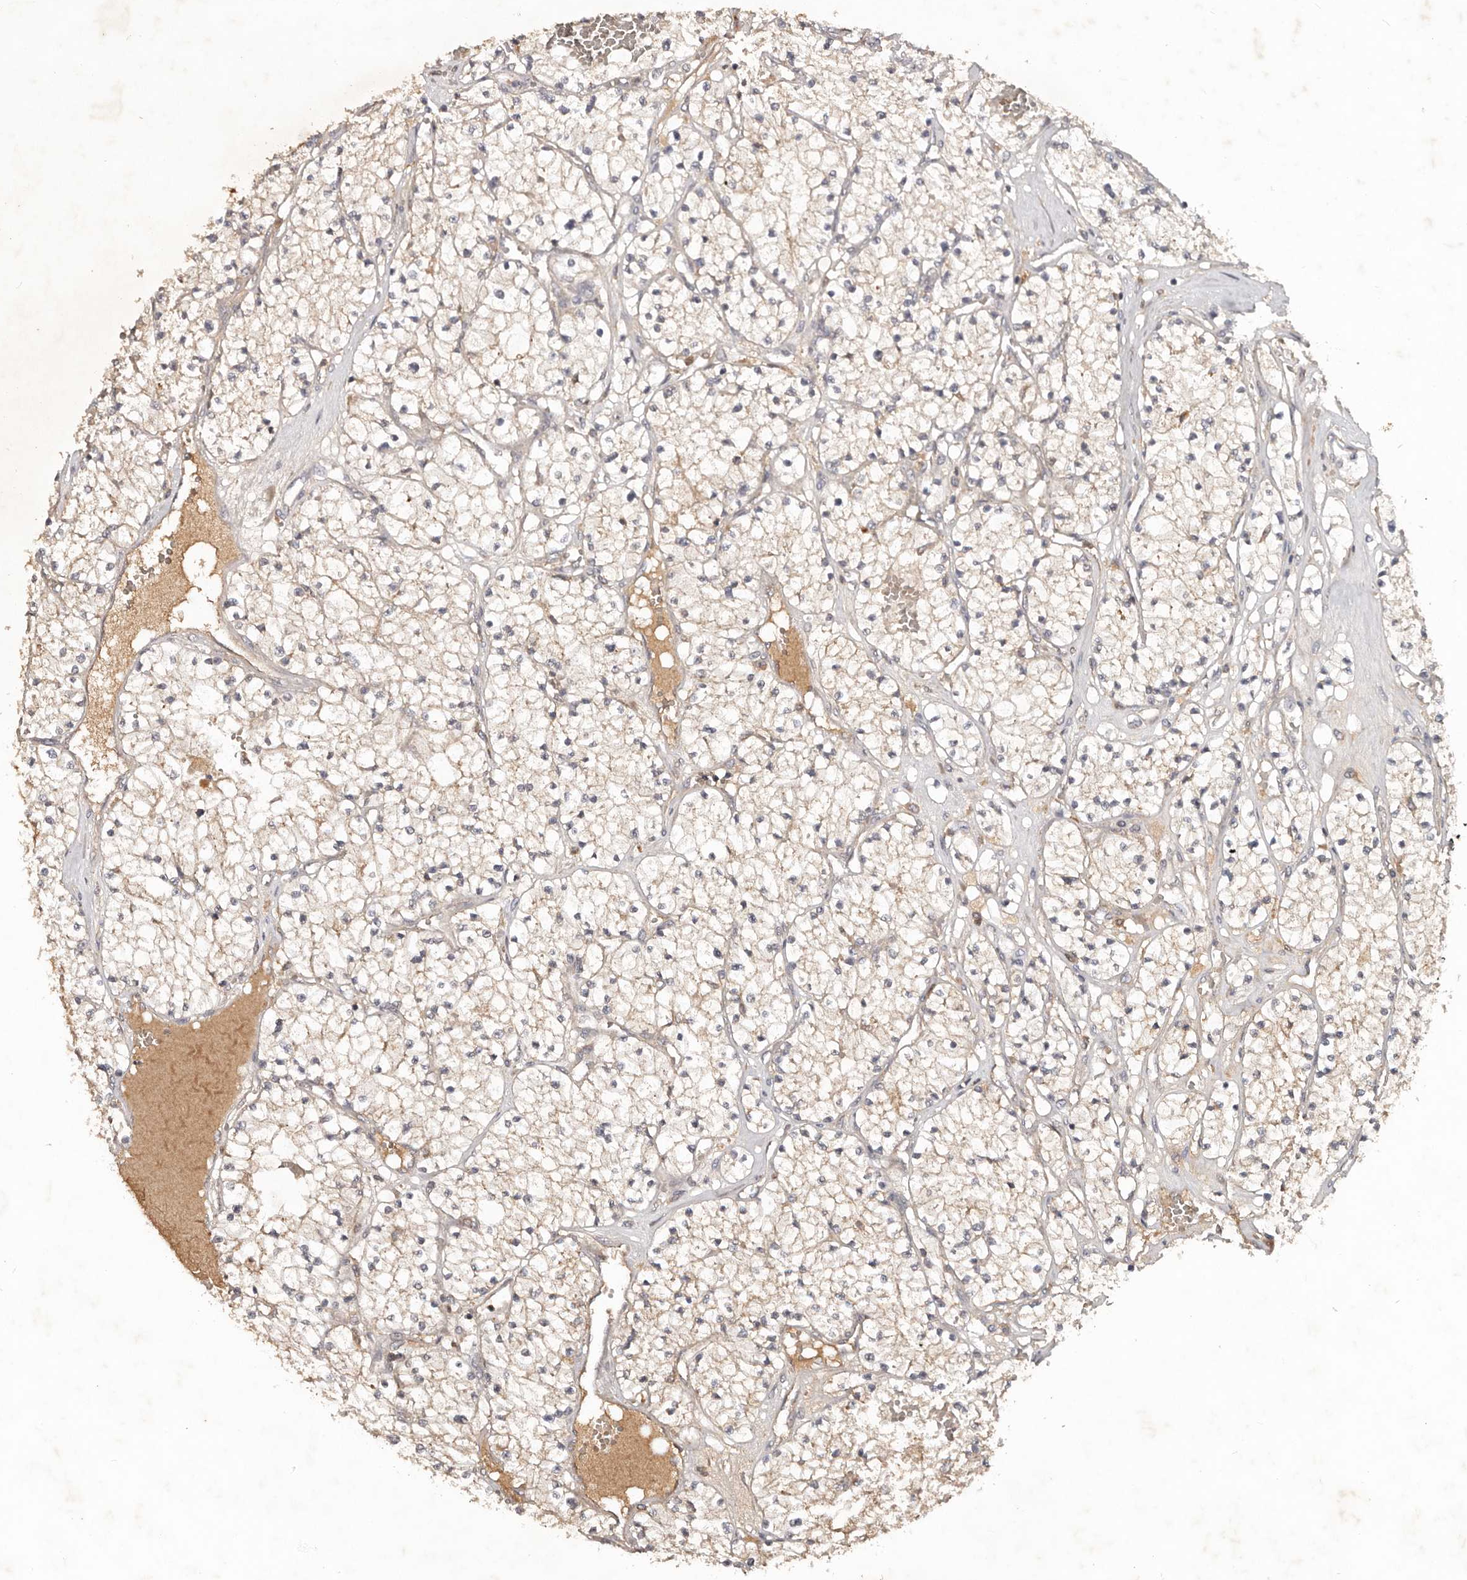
{"staining": {"intensity": "negative", "quantity": "none", "location": "none"}, "tissue": "renal cancer", "cell_type": "Tumor cells", "image_type": "cancer", "snomed": [{"axis": "morphology", "description": "Normal tissue, NOS"}, {"axis": "morphology", "description": "Adenocarcinoma, NOS"}, {"axis": "topography", "description": "Kidney"}], "caption": "A histopathology image of renal adenocarcinoma stained for a protein shows no brown staining in tumor cells.", "gene": "PKIB", "patient": {"sex": "male", "age": 68}}